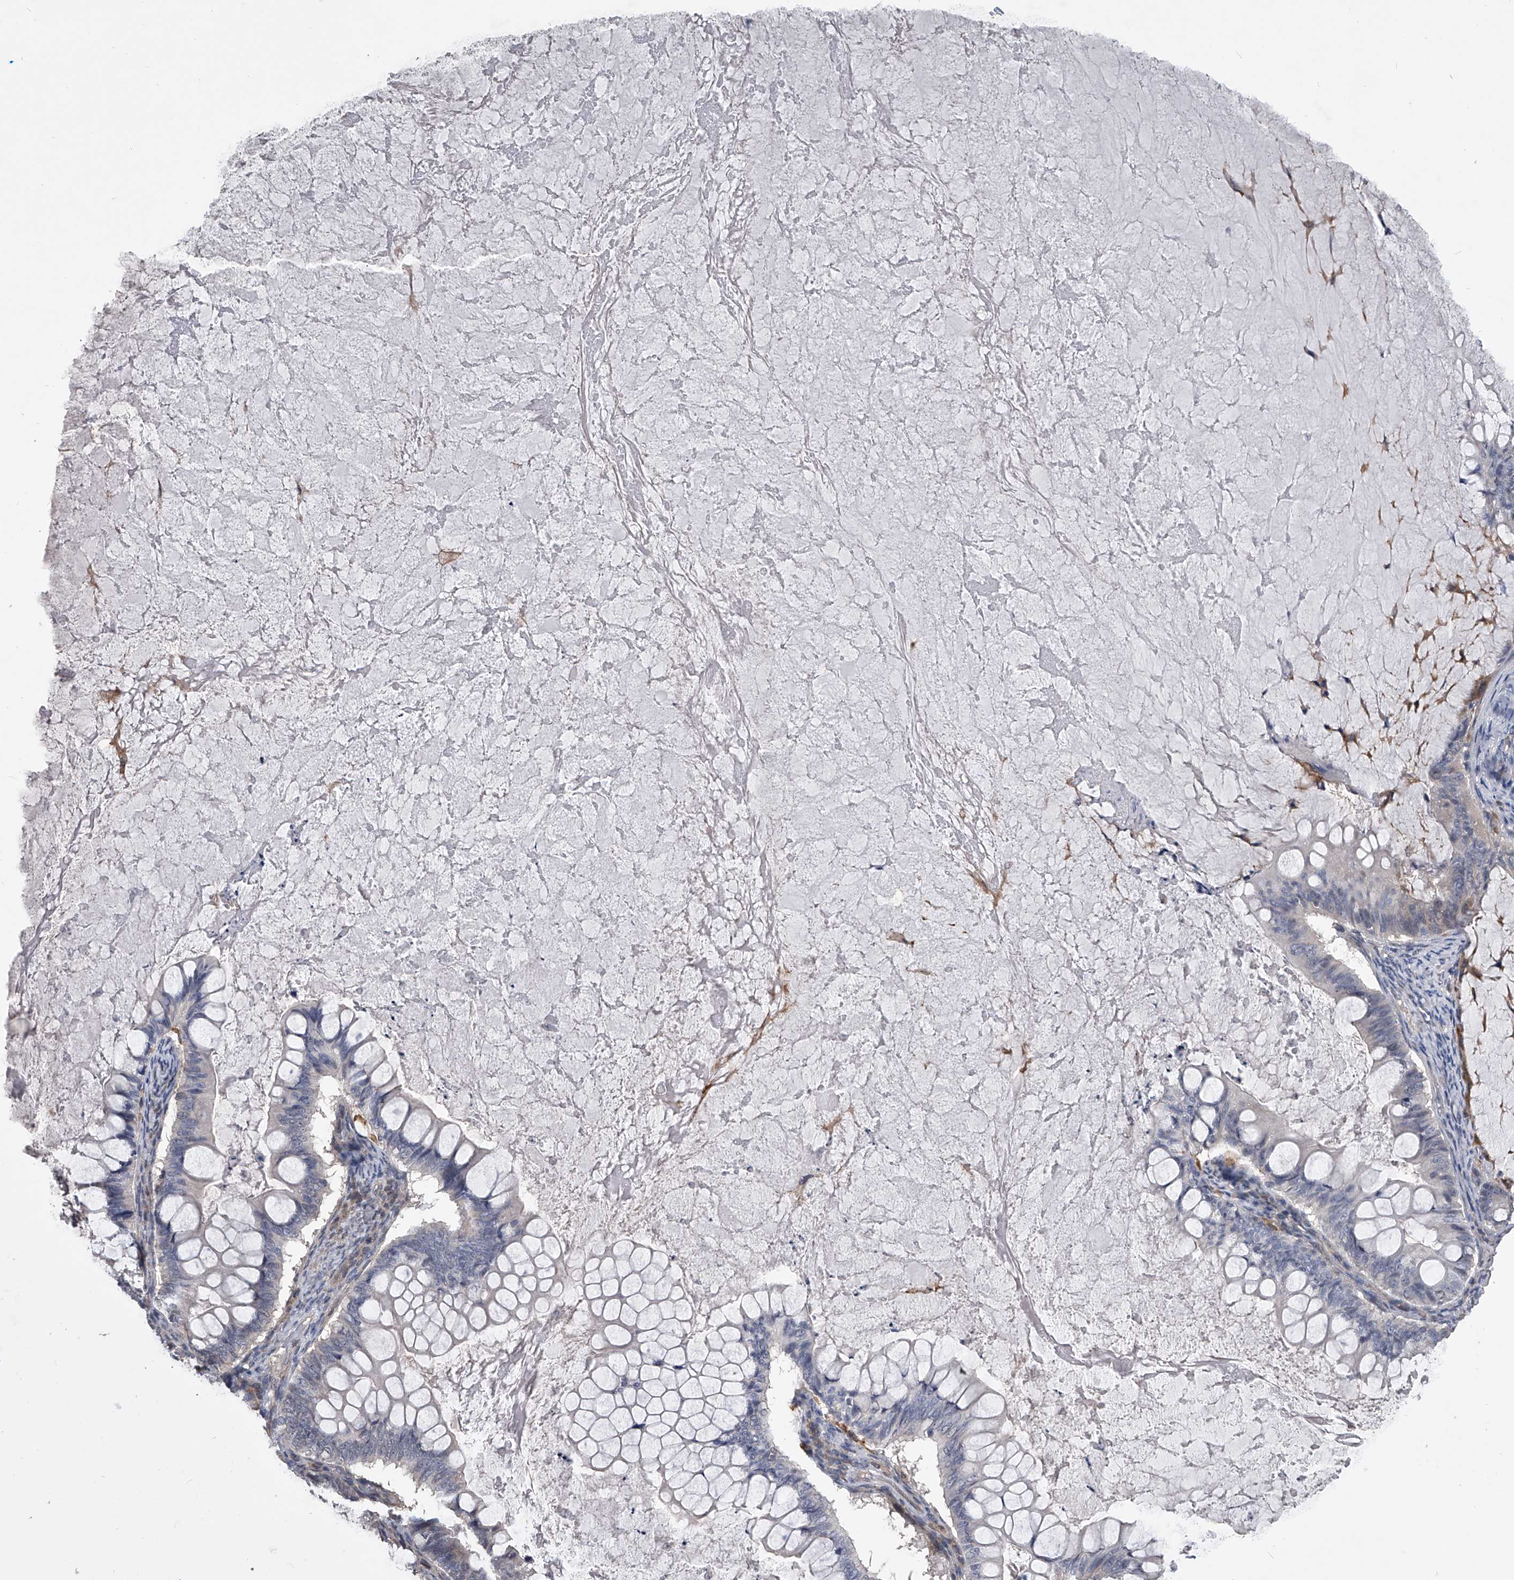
{"staining": {"intensity": "negative", "quantity": "none", "location": "none"}, "tissue": "ovarian cancer", "cell_type": "Tumor cells", "image_type": "cancer", "snomed": [{"axis": "morphology", "description": "Cystadenocarcinoma, mucinous, NOS"}, {"axis": "topography", "description": "Ovary"}], "caption": "There is no significant expression in tumor cells of mucinous cystadenocarcinoma (ovarian).", "gene": "MAP4K3", "patient": {"sex": "female", "age": 61}}